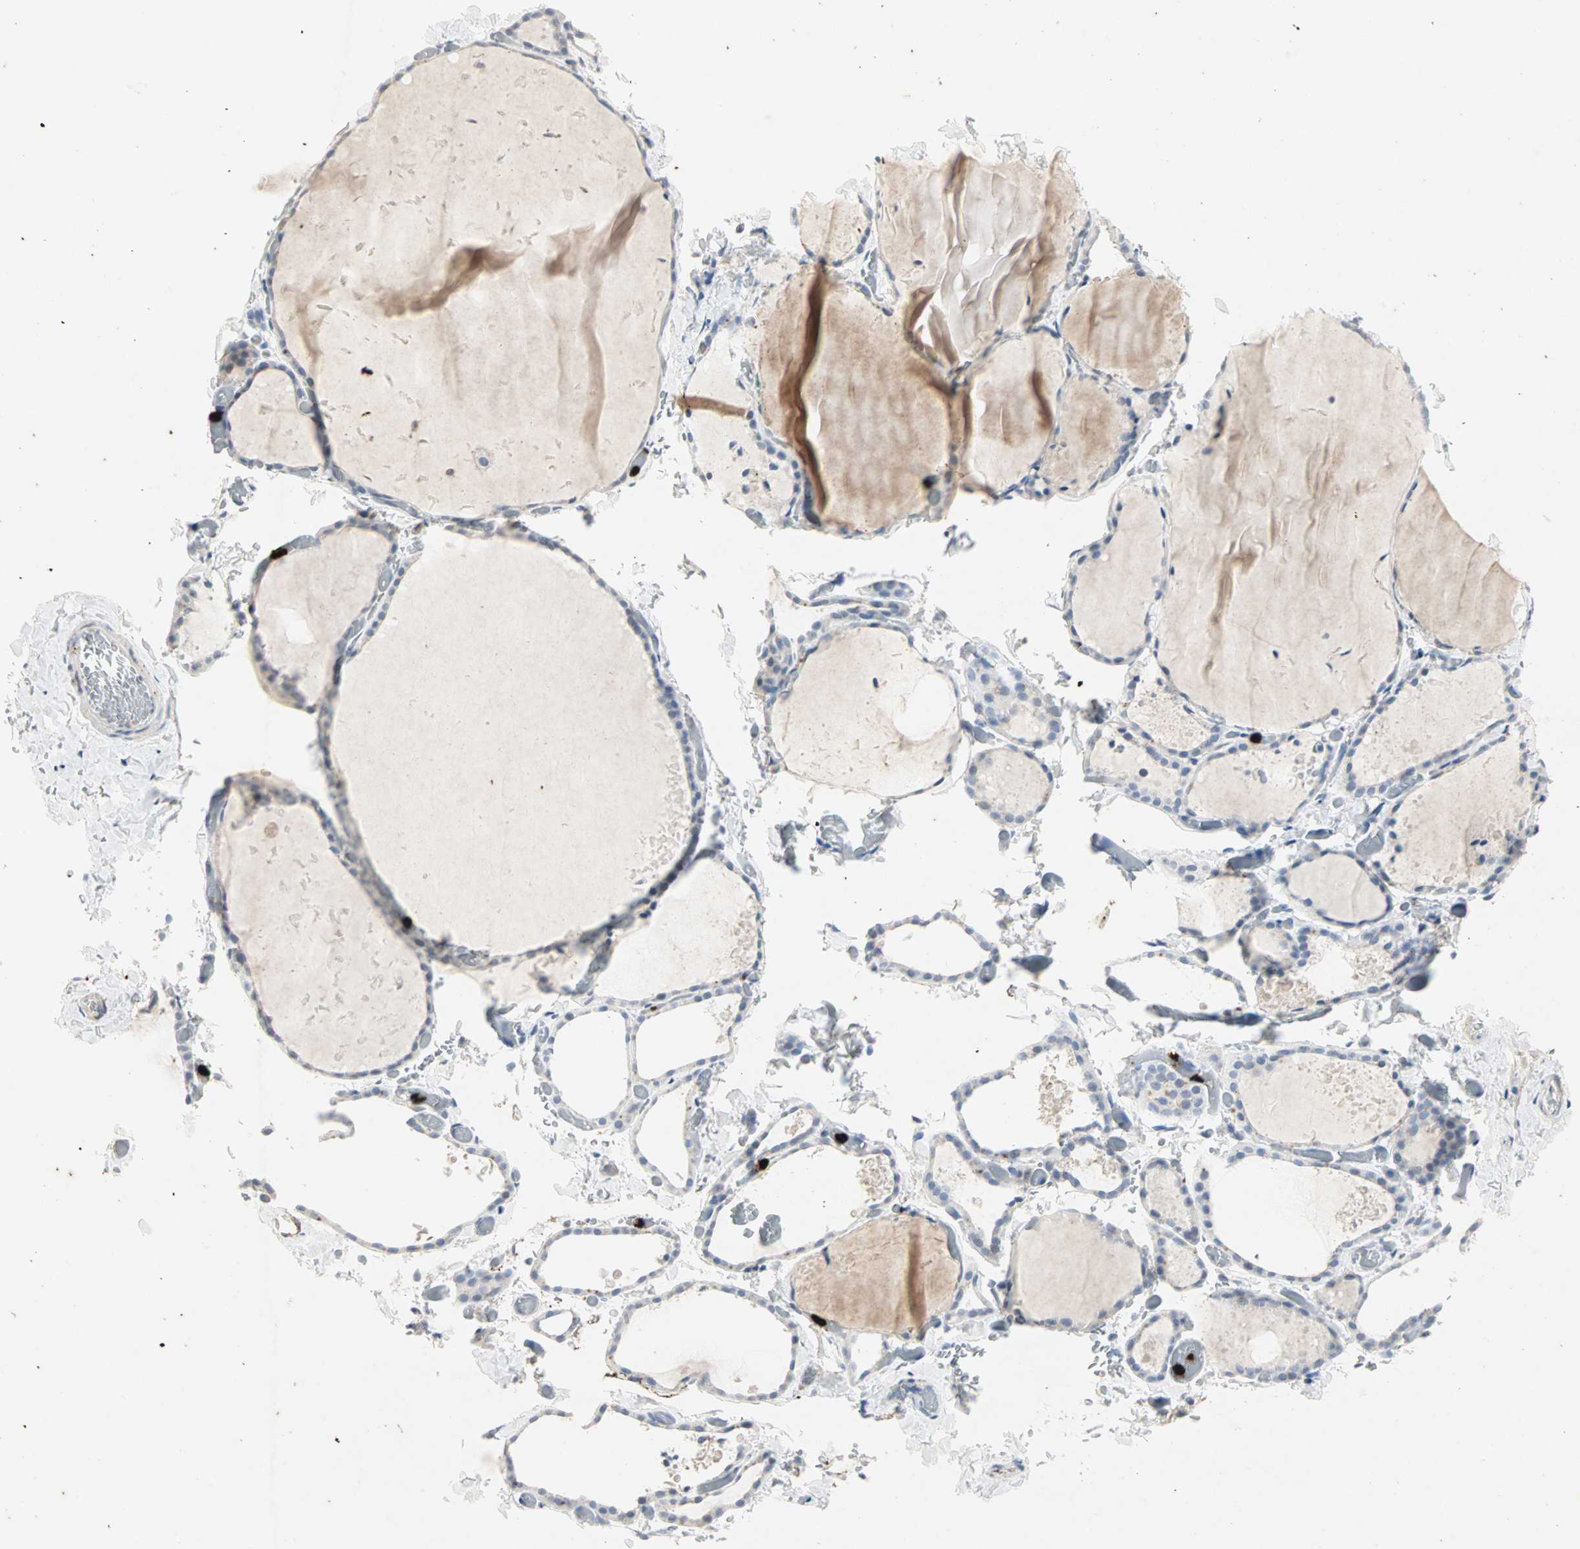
{"staining": {"intensity": "weak", "quantity": "<25%", "location": "cytoplasmic/membranous"}, "tissue": "thyroid gland", "cell_type": "Glandular cells", "image_type": "normal", "snomed": [{"axis": "morphology", "description": "Normal tissue, NOS"}, {"axis": "topography", "description": "Thyroid gland"}], "caption": "Glandular cells show no significant staining in unremarkable thyroid gland. Nuclei are stained in blue.", "gene": "CEACAM6", "patient": {"sex": "female", "age": 22}}